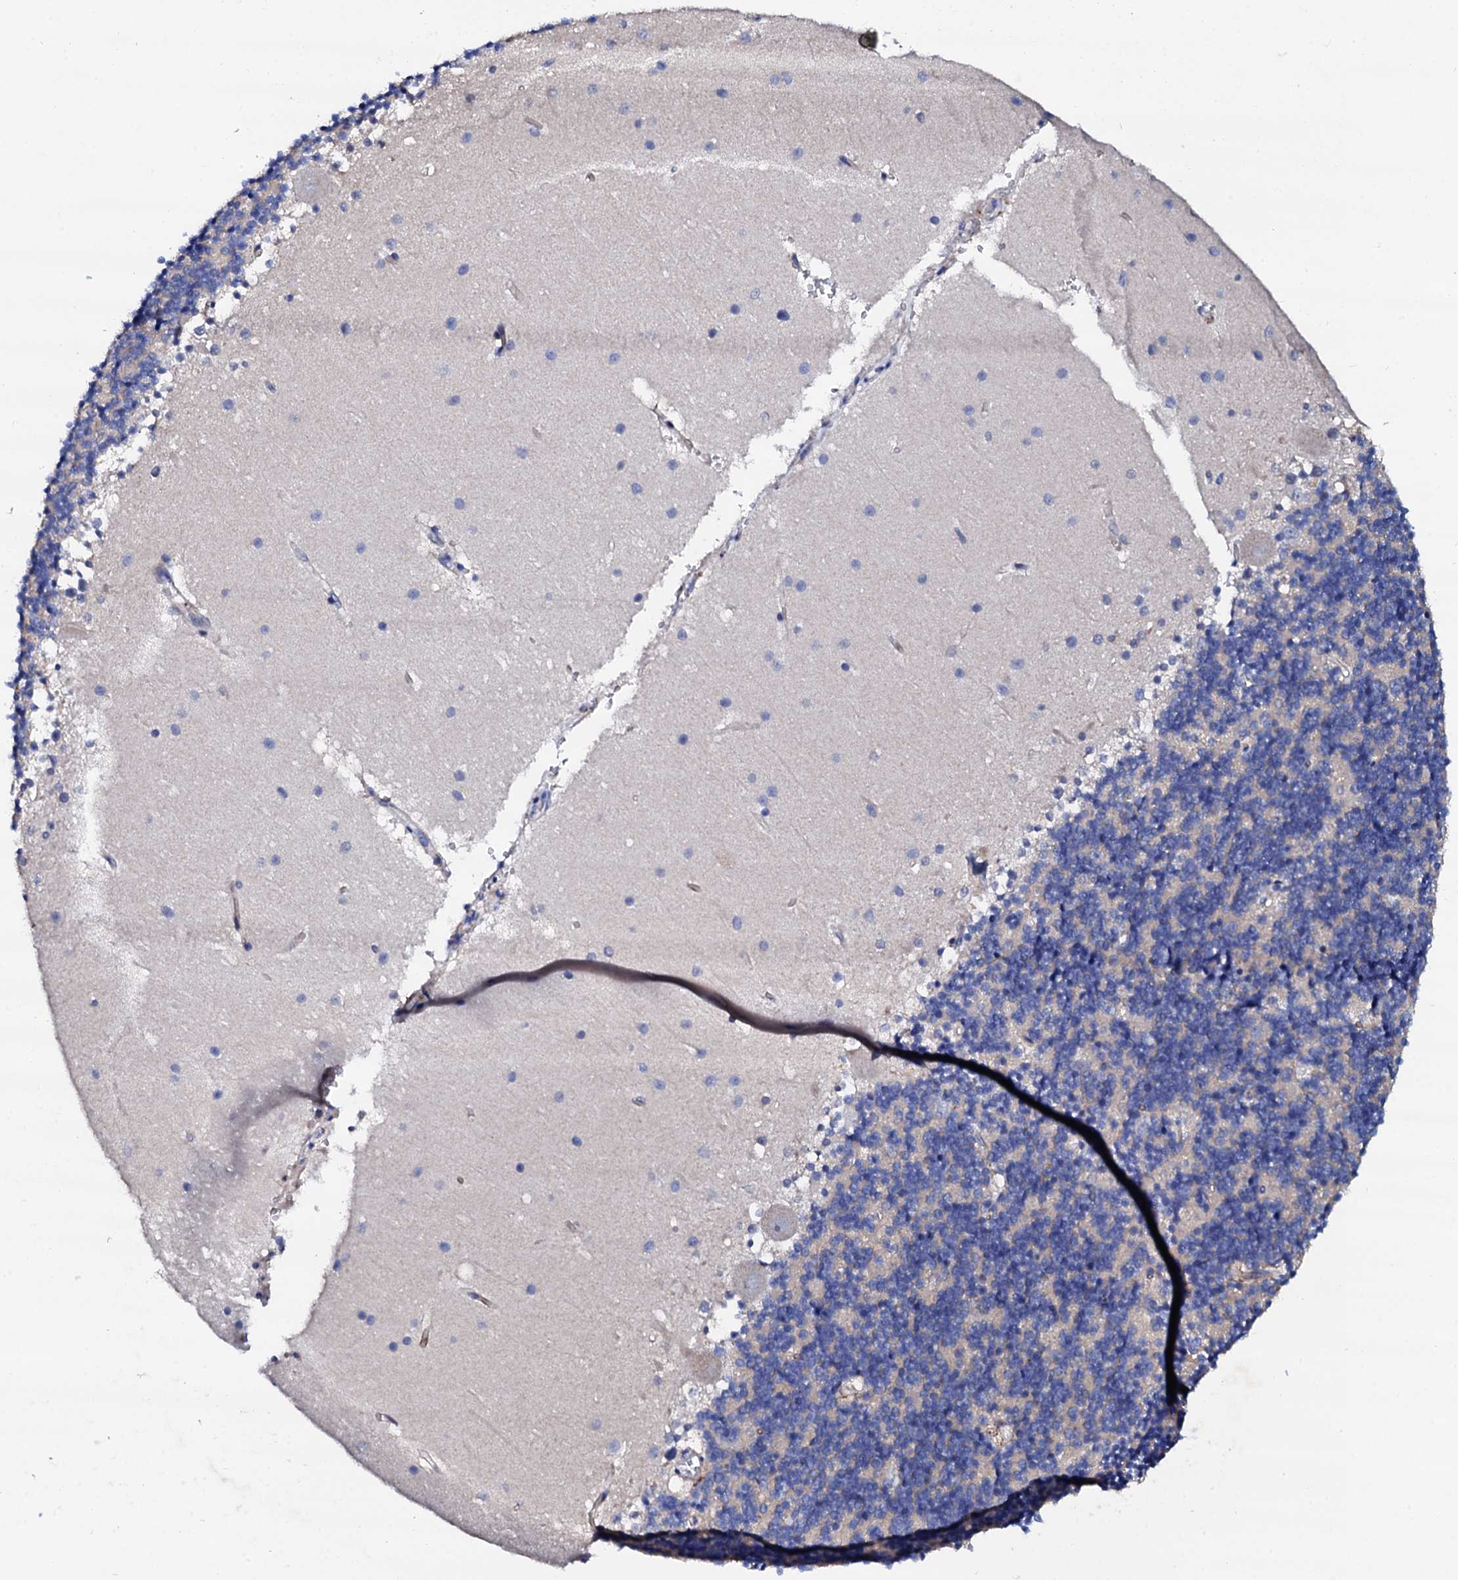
{"staining": {"intensity": "negative", "quantity": "none", "location": "none"}, "tissue": "cerebellum", "cell_type": "Cells in granular layer", "image_type": "normal", "snomed": [{"axis": "morphology", "description": "Normal tissue, NOS"}, {"axis": "topography", "description": "Cerebellum"}], "caption": "Immunohistochemical staining of normal human cerebellum exhibits no significant positivity in cells in granular layer. Nuclei are stained in blue.", "gene": "TRDN", "patient": {"sex": "male", "age": 54}}